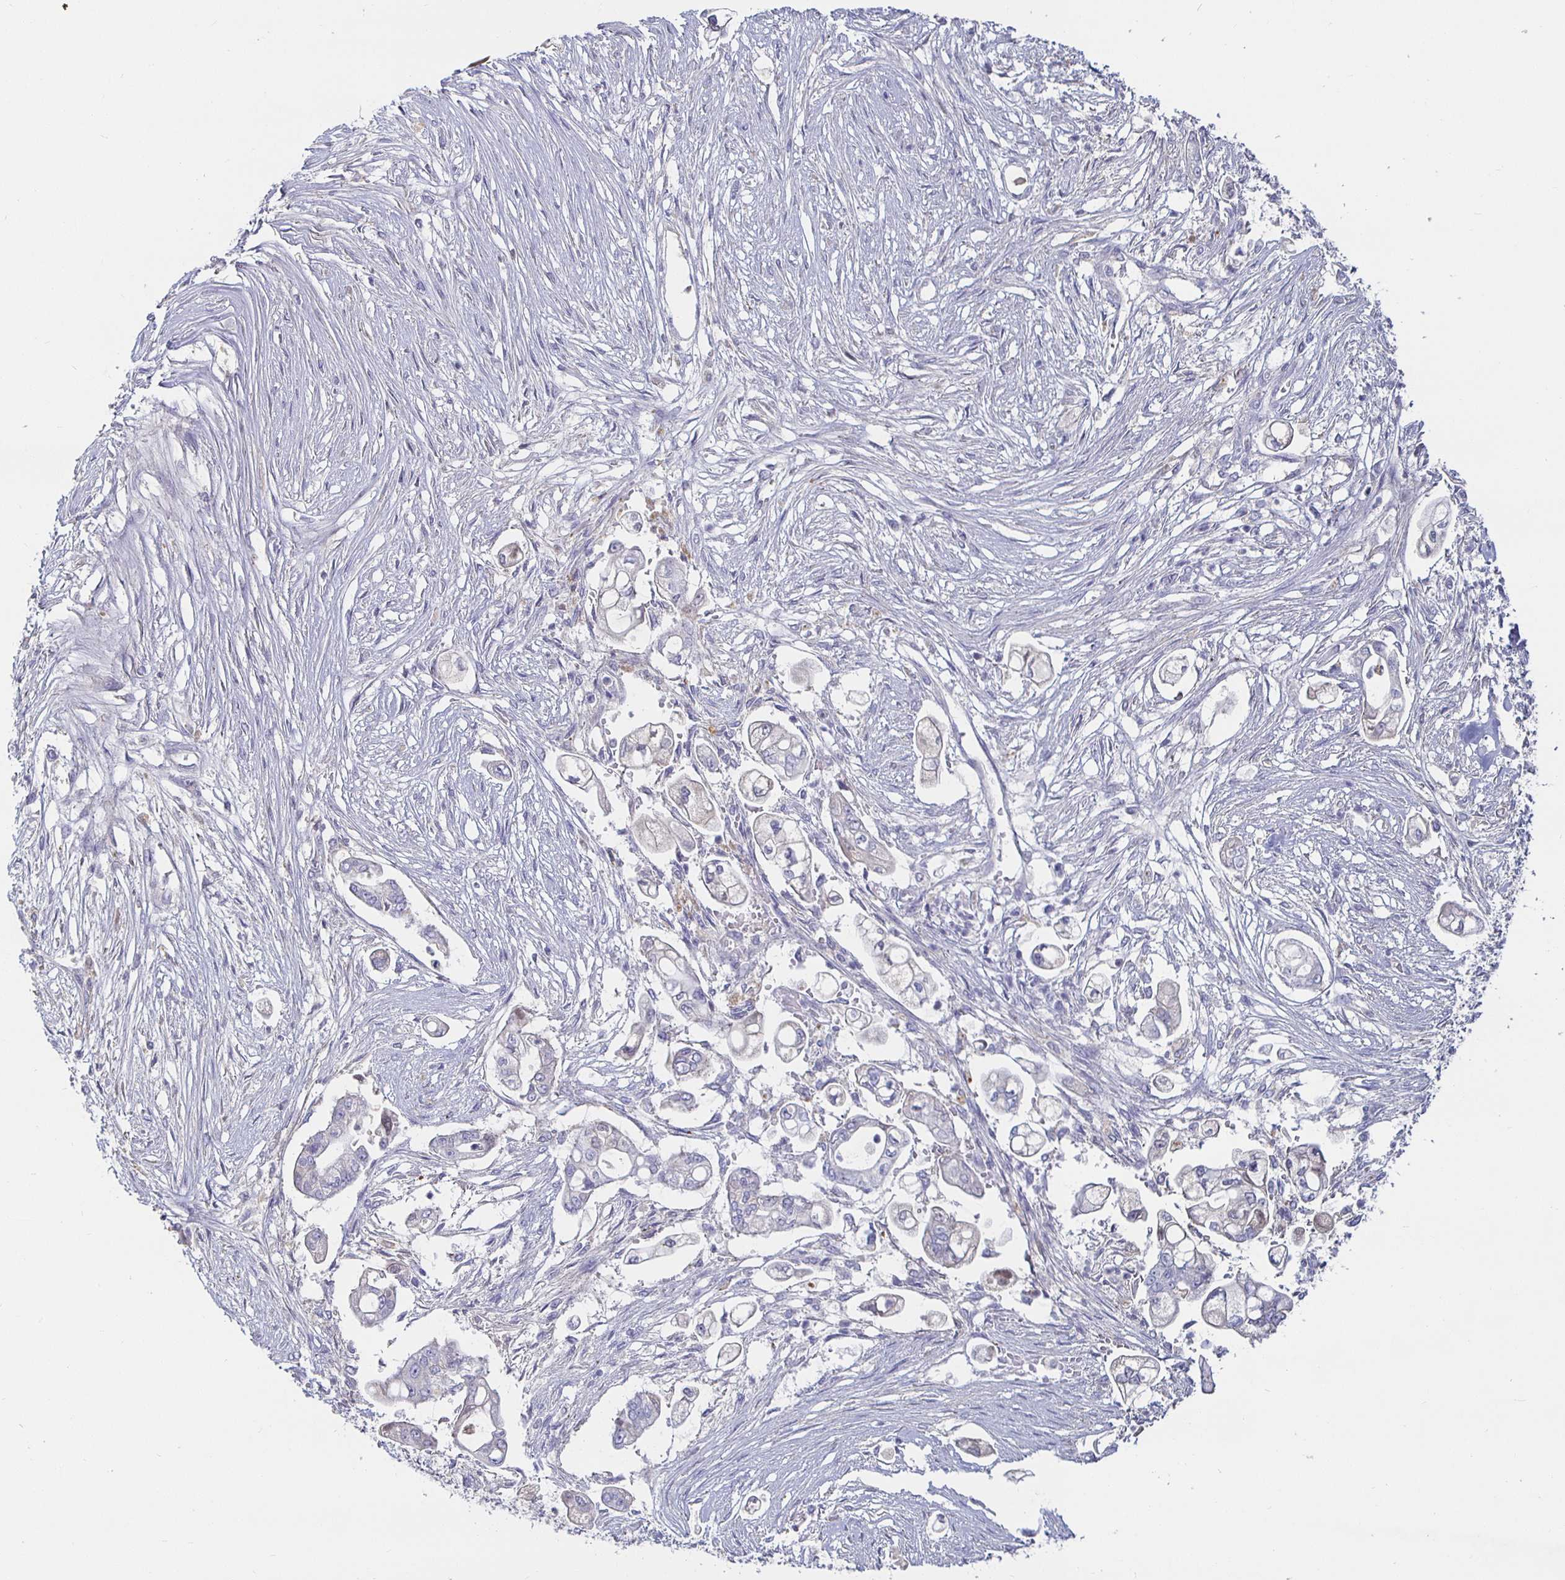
{"staining": {"intensity": "negative", "quantity": "none", "location": "none"}, "tissue": "pancreatic cancer", "cell_type": "Tumor cells", "image_type": "cancer", "snomed": [{"axis": "morphology", "description": "Adenocarcinoma, NOS"}, {"axis": "topography", "description": "Pancreas"}], "caption": "Immunohistochemistry (IHC) of pancreatic cancer exhibits no expression in tumor cells.", "gene": "RNF144B", "patient": {"sex": "female", "age": 69}}